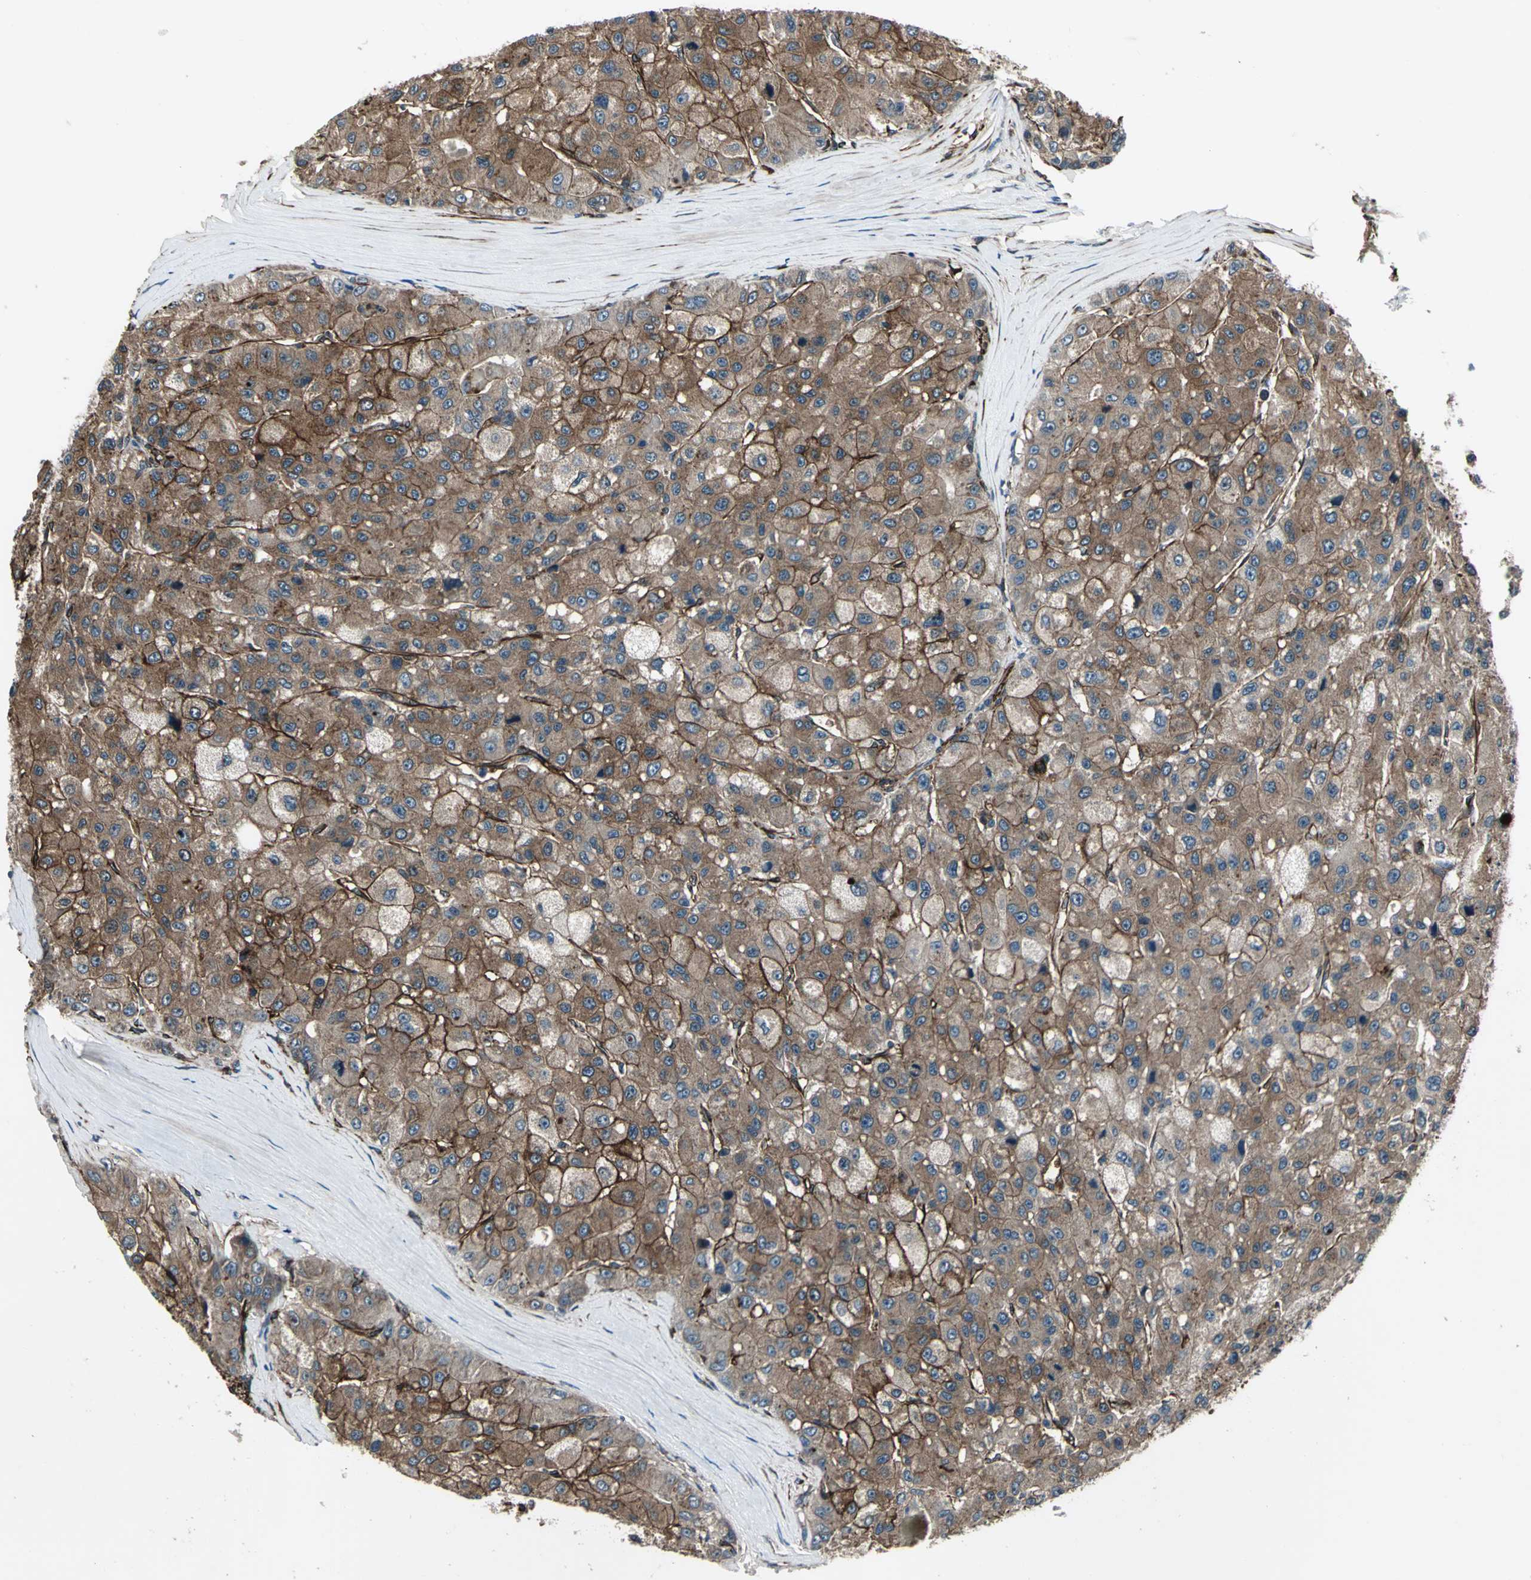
{"staining": {"intensity": "strong", "quantity": ">75%", "location": "cytoplasmic/membranous"}, "tissue": "liver cancer", "cell_type": "Tumor cells", "image_type": "cancer", "snomed": [{"axis": "morphology", "description": "Carcinoma, Hepatocellular, NOS"}, {"axis": "topography", "description": "Liver"}], "caption": "Tumor cells exhibit strong cytoplasmic/membranous positivity in approximately >75% of cells in liver cancer (hepatocellular carcinoma). (brown staining indicates protein expression, while blue staining denotes nuclei).", "gene": "EXD2", "patient": {"sex": "male", "age": 80}}